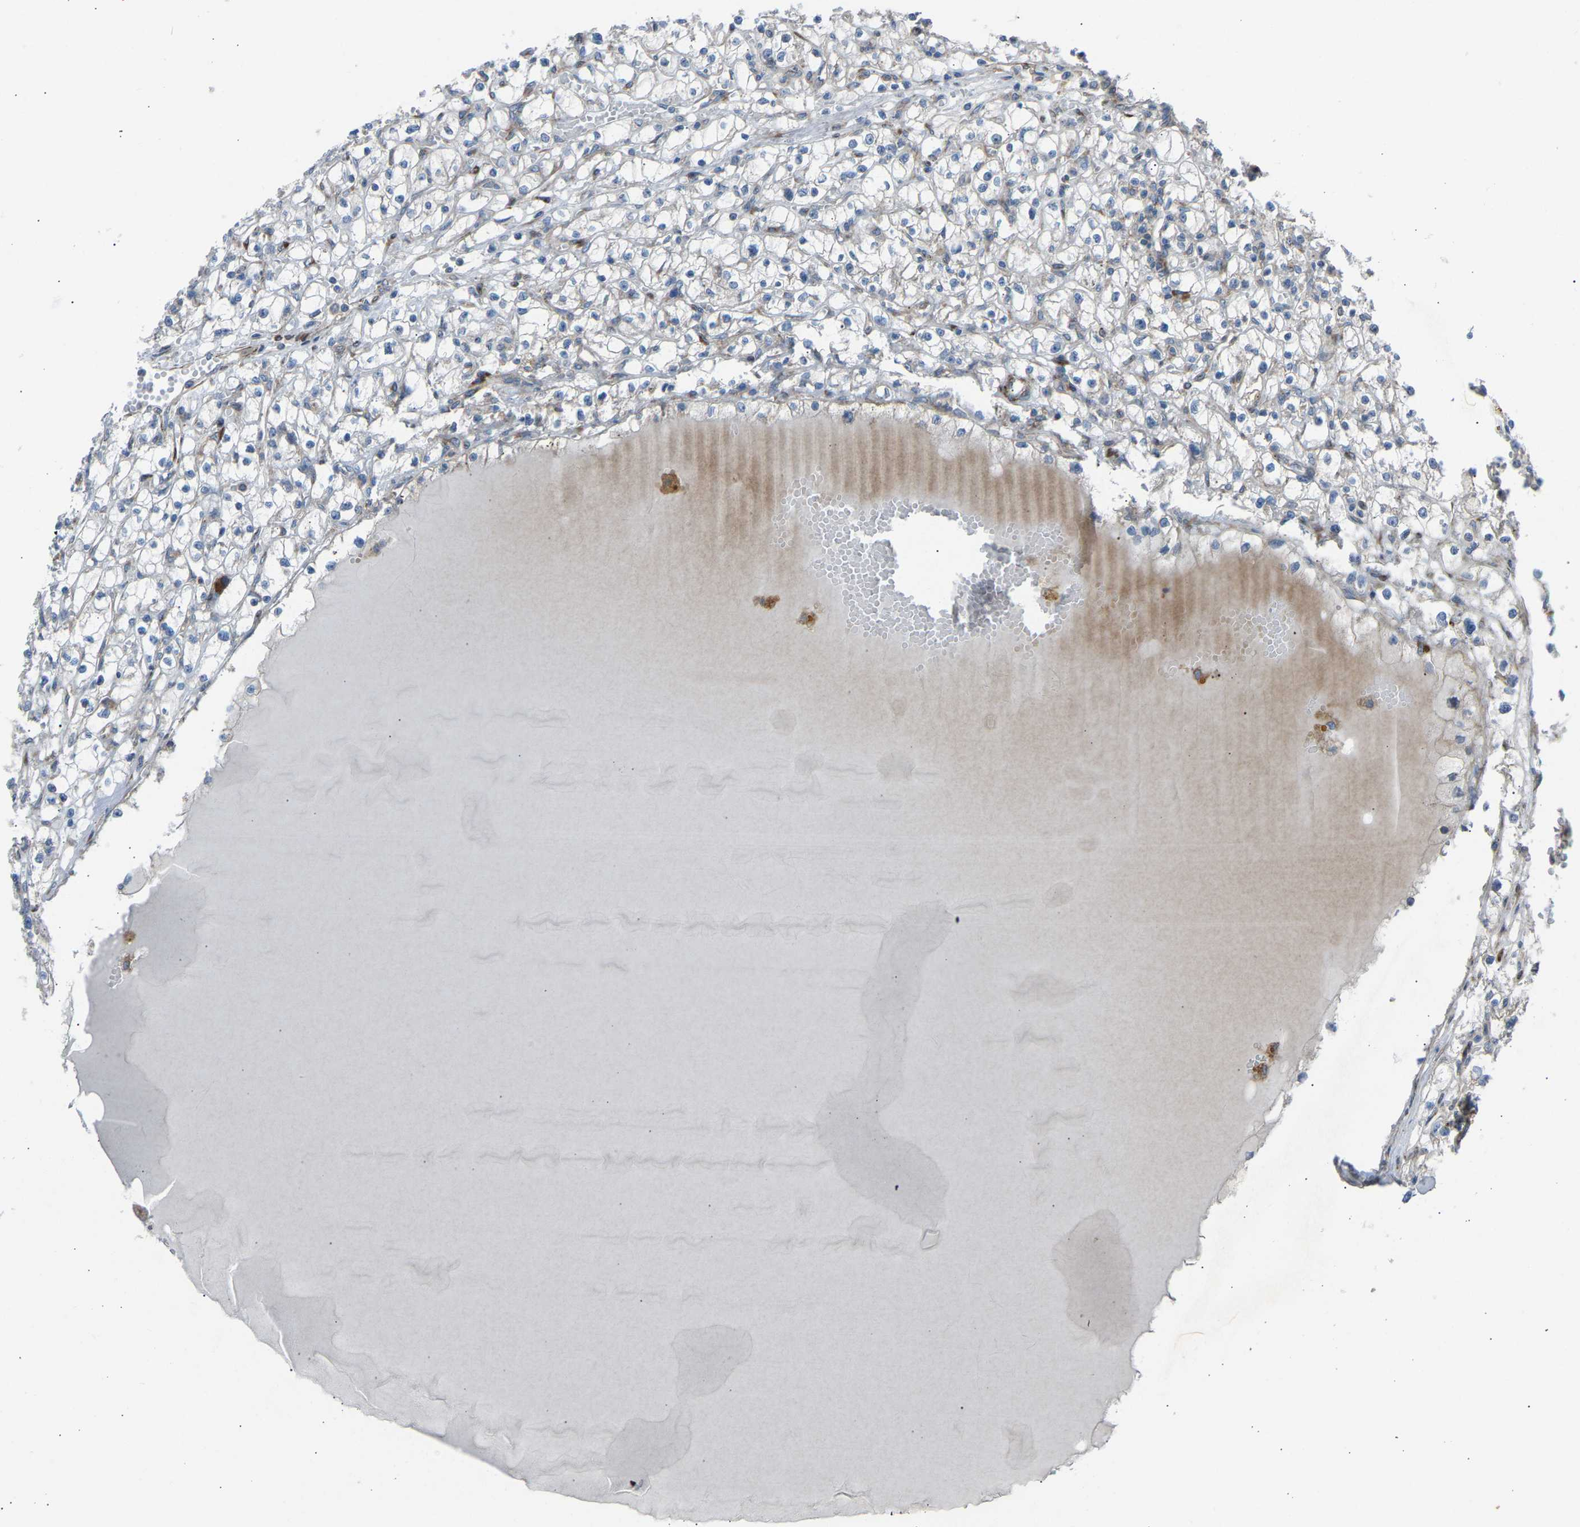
{"staining": {"intensity": "negative", "quantity": "none", "location": "none"}, "tissue": "renal cancer", "cell_type": "Tumor cells", "image_type": "cancer", "snomed": [{"axis": "morphology", "description": "Adenocarcinoma, NOS"}, {"axis": "topography", "description": "Kidney"}], "caption": "Tumor cells show no significant protein expression in renal cancer.", "gene": "VPS41", "patient": {"sex": "male", "age": 56}}